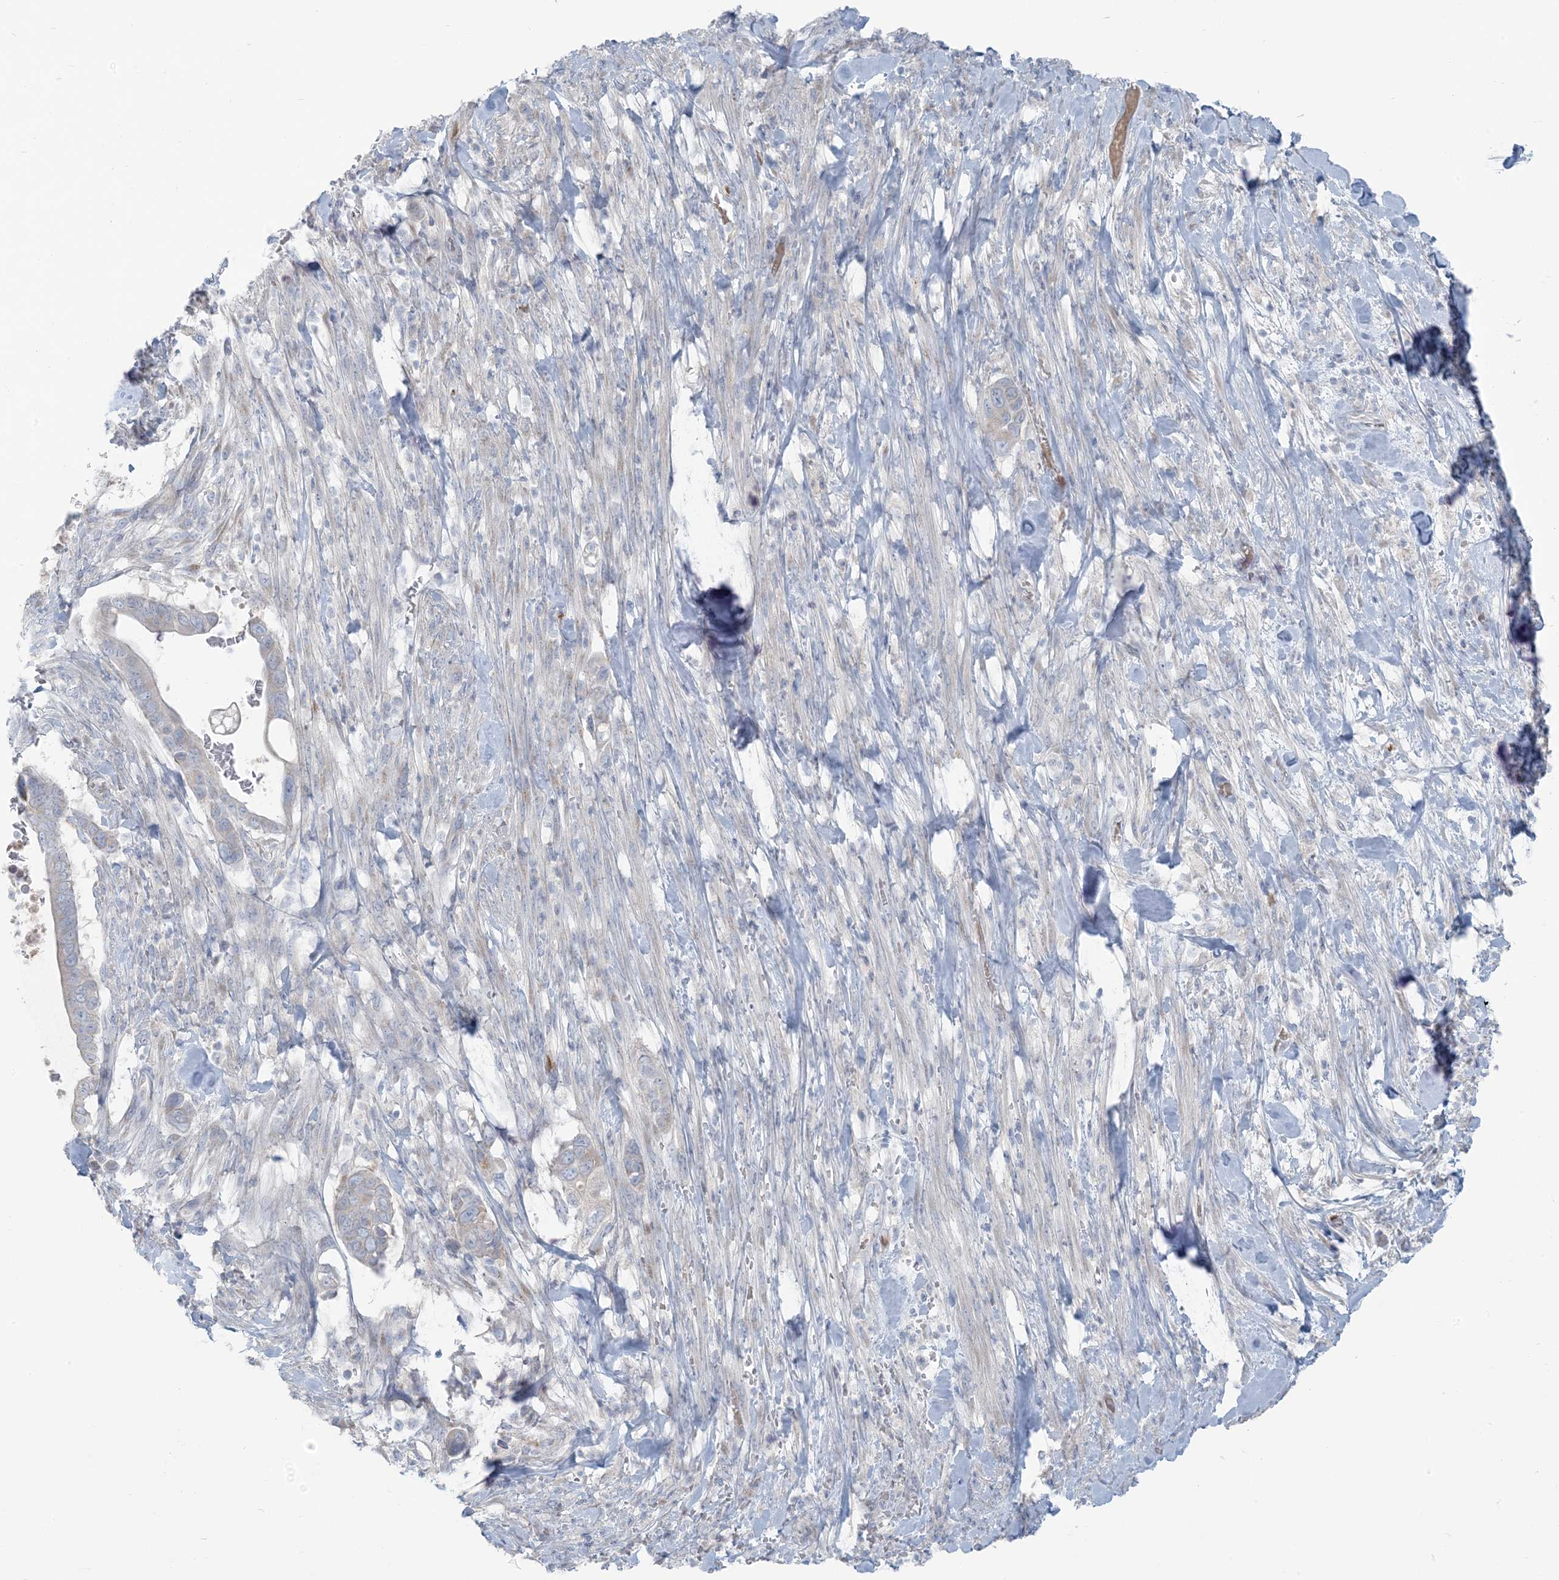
{"staining": {"intensity": "negative", "quantity": "none", "location": "none"}, "tissue": "pancreatic cancer", "cell_type": "Tumor cells", "image_type": "cancer", "snomed": [{"axis": "morphology", "description": "Adenocarcinoma, NOS"}, {"axis": "topography", "description": "Pancreas"}], "caption": "This is an IHC histopathology image of pancreatic adenocarcinoma. There is no staining in tumor cells.", "gene": "SCML1", "patient": {"sex": "male", "age": 68}}